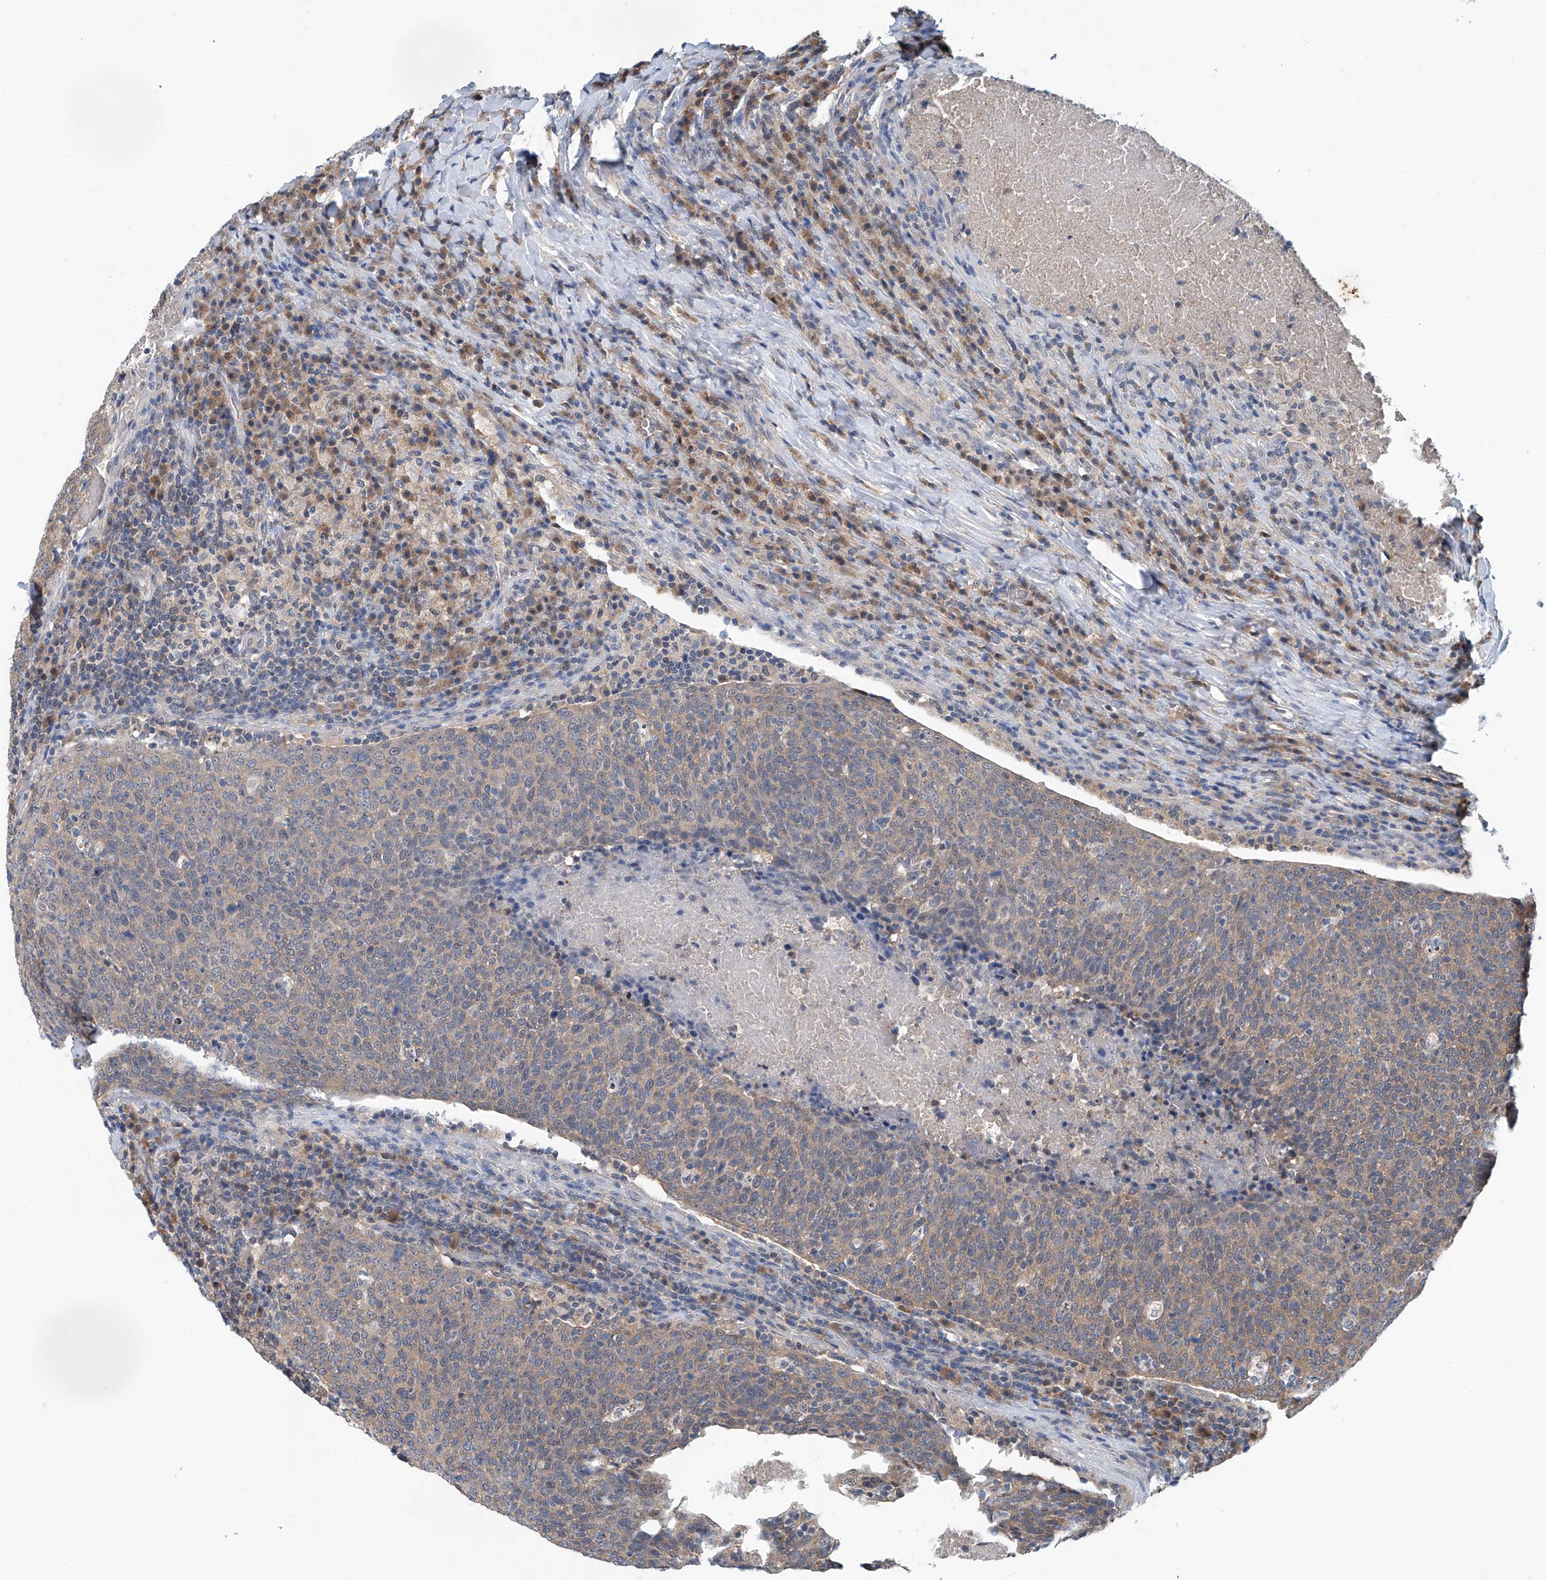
{"staining": {"intensity": "weak", "quantity": ">75%", "location": "cytoplasmic/membranous"}, "tissue": "head and neck cancer", "cell_type": "Tumor cells", "image_type": "cancer", "snomed": [{"axis": "morphology", "description": "Squamous cell carcinoma, NOS"}, {"axis": "morphology", "description": "Squamous cell carcinoma, metastatic, NOS"}, {"axis": "topography", "description": "Lymph node"}, {"axis": "topography", "description": "Head-Neck"}], "caption": "A histopathology image of human head and neck squamous cell carcinoma stained for a protein demonstrates weak cytoplasmic/membranous brown staining in tumor cells.", "gene": "CLK1", "patient": {"sex": "male", "age": 62}}